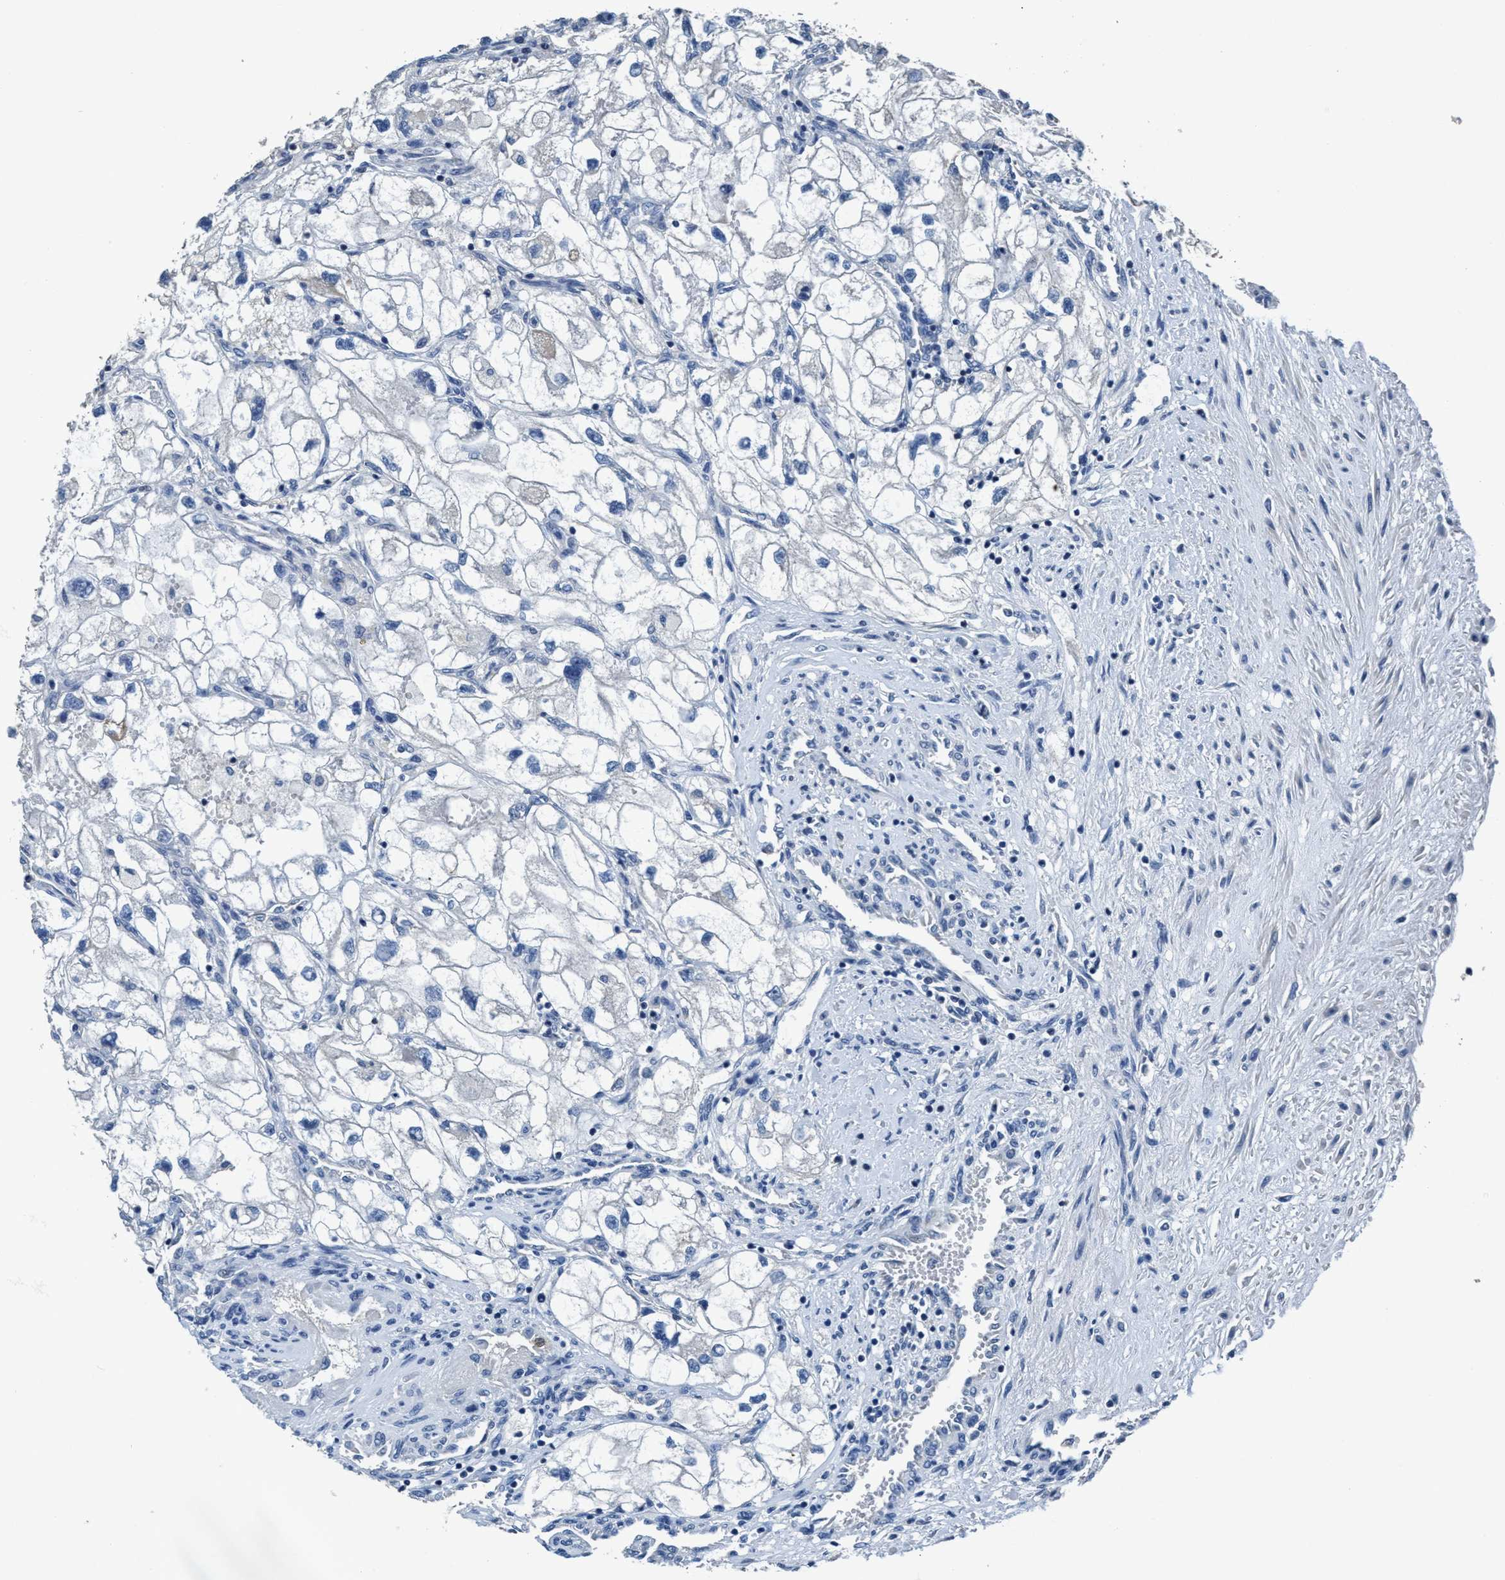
{"staining": {"intensity": "negative", "quantity": "none", "location": "none"}, "tissue": "renal cancer", "cell_type": "Tumor cells", "image_type": "cancer", "snomed": [{"axis": "morphology", "description": "Adenocarcinoma, NOS"}, {"axis": "topography", "description": "Kidney"}], "caption": "Renal adenocarcinoma was stained to show a protein in brown. There is no significant positivity in tumor cells.", "gene": "ANKFN1", "patient": {"sex": "female", "age": 70}}